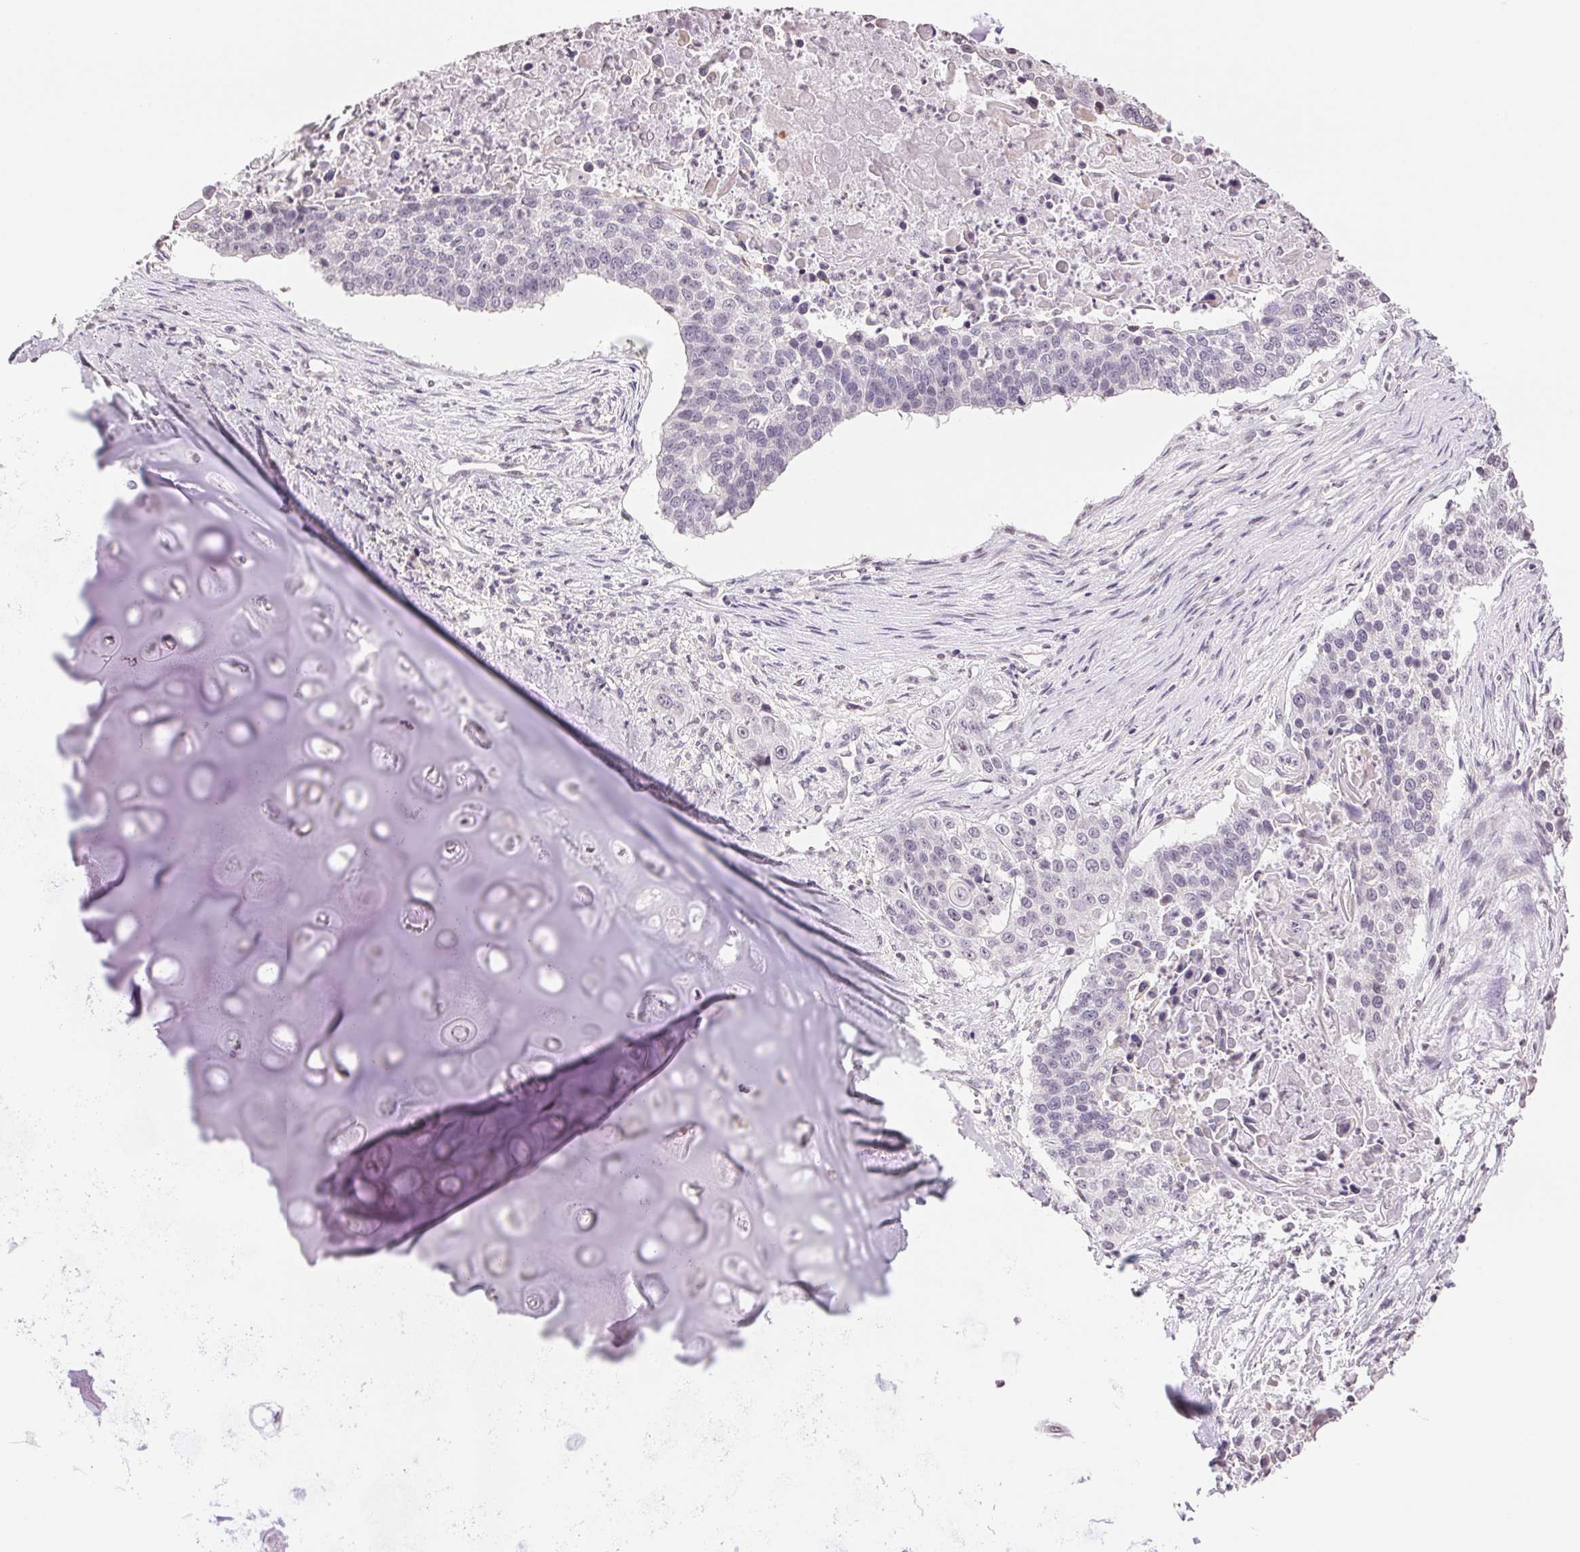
{"staining": {"intensity": "negative", "quantity": "none", "location": "none"}, "tissue": "lung cancer", "cell_type": "Tumor cells", "image_type": "cancer", "snomed": [{"axis": "morphology", "description": "Squamous cell carcinoma, NOS"}, {"axis": "morphology", "description": "Squamous cell carcinoma, metastatic, NOS"}, {"axis": "topography", "description": "Lung"}, {"axis": "topography", "description": "Pleura, NOS"}], "caption": "High magnification brightfield microscopy of lung squamous cell carcinoma stained with DAB (3,3'-diaminobenzidine) (brown) and counterstained with hematoxylin (blue): tumor cells show no significant expression.", "gene": "TNNT3", "patient": {"sex": "male", "age": 72}}